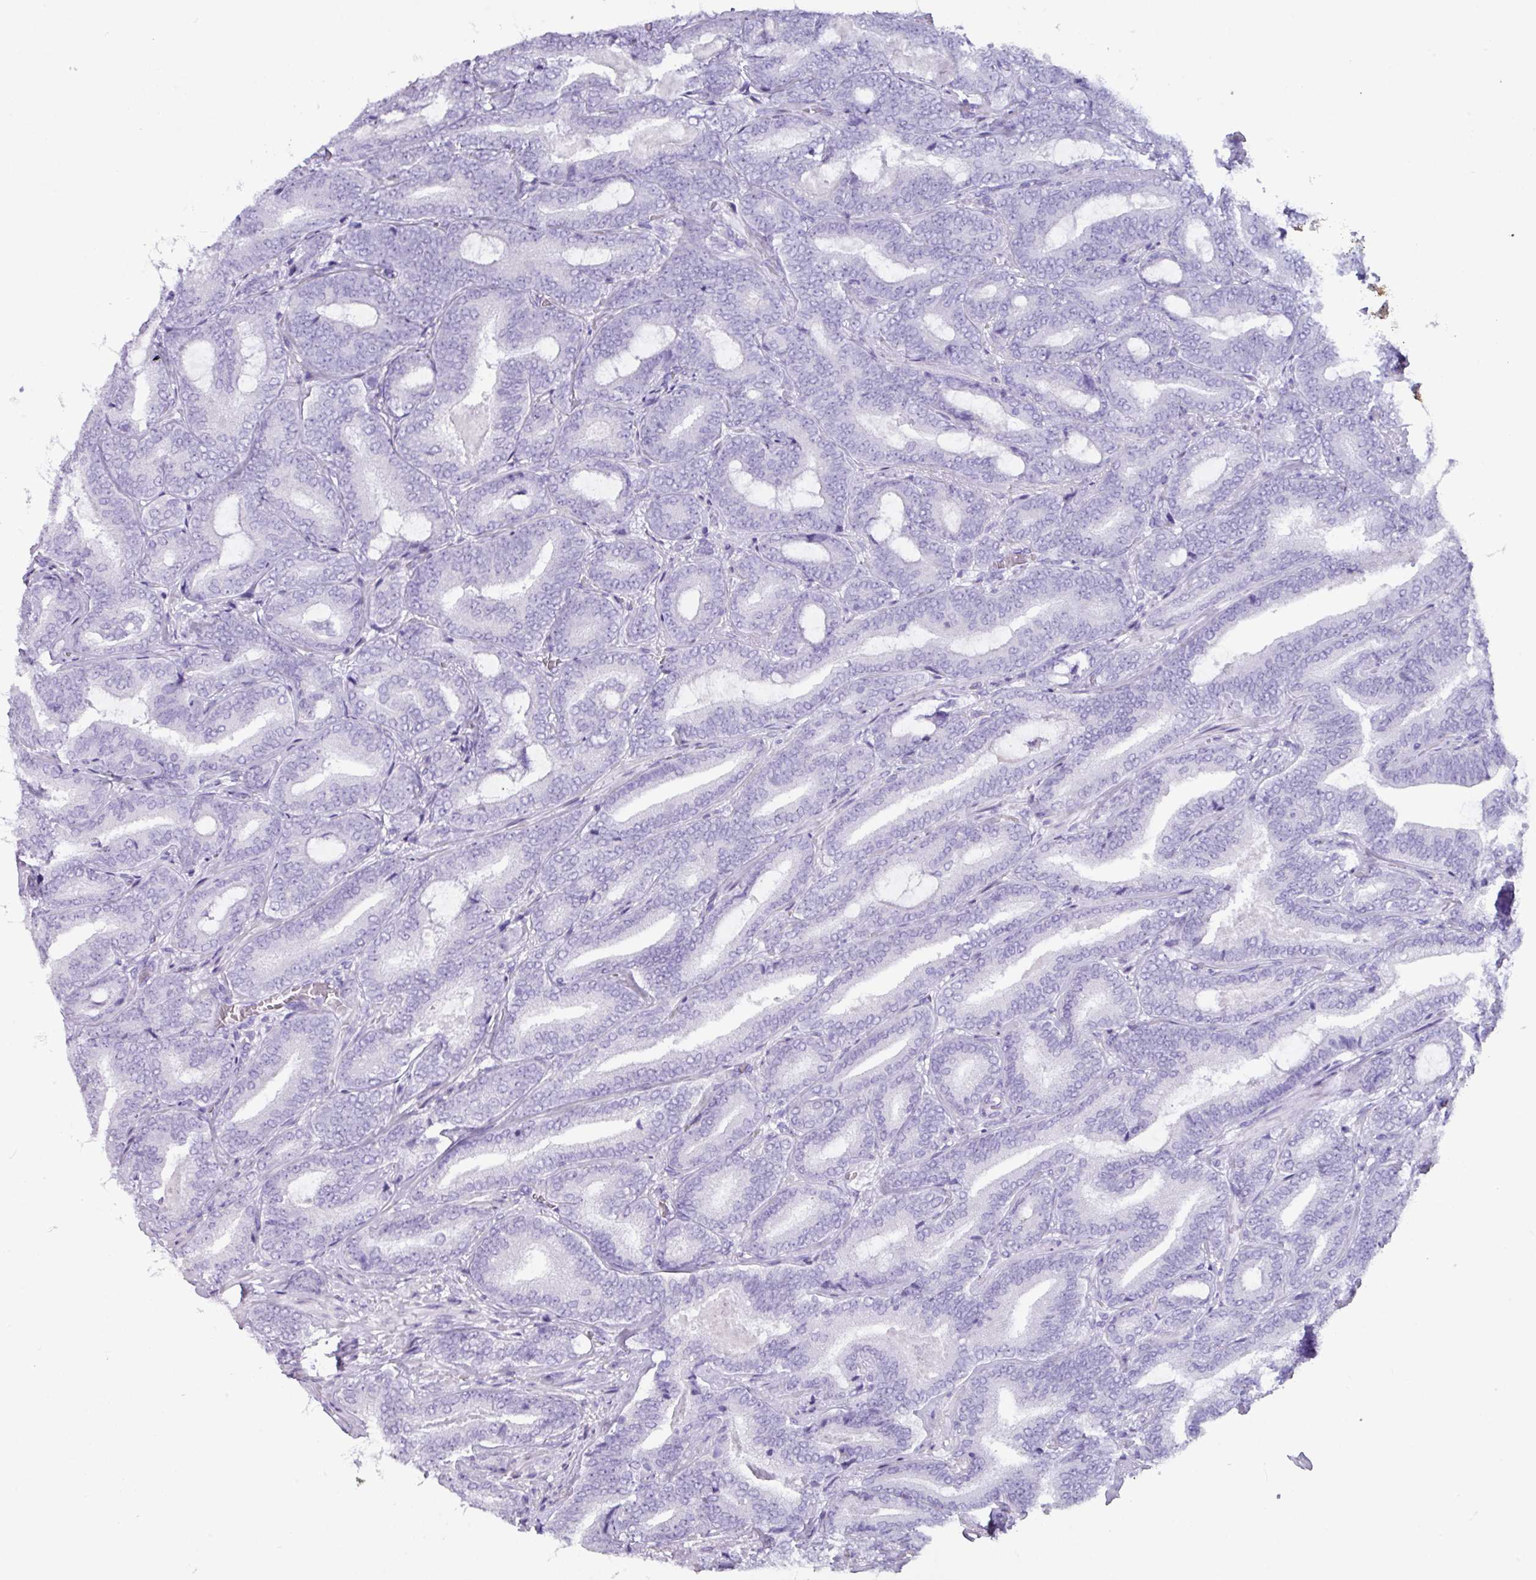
{"staining": {"intensity": "negative", "quantity": "none", "location": "none"}, "tissue": "prostate cancer", "cell_type": "Tumor cells", "image_type": "cancer", "snomed": [{"axis": "morphology", "description": "Adenocarcinoma, Low grade"}, {"axis": "topography", "description": "Prostate and seminal vesicle, NOS"}], "caption": "DAB immunohistochemical staining of human low-grade adenocarcinoma (prostate) shows no significant staining in tumor cells.", "gene": "NCCRP1", "patient": {"sex": "male", "age": 61}}